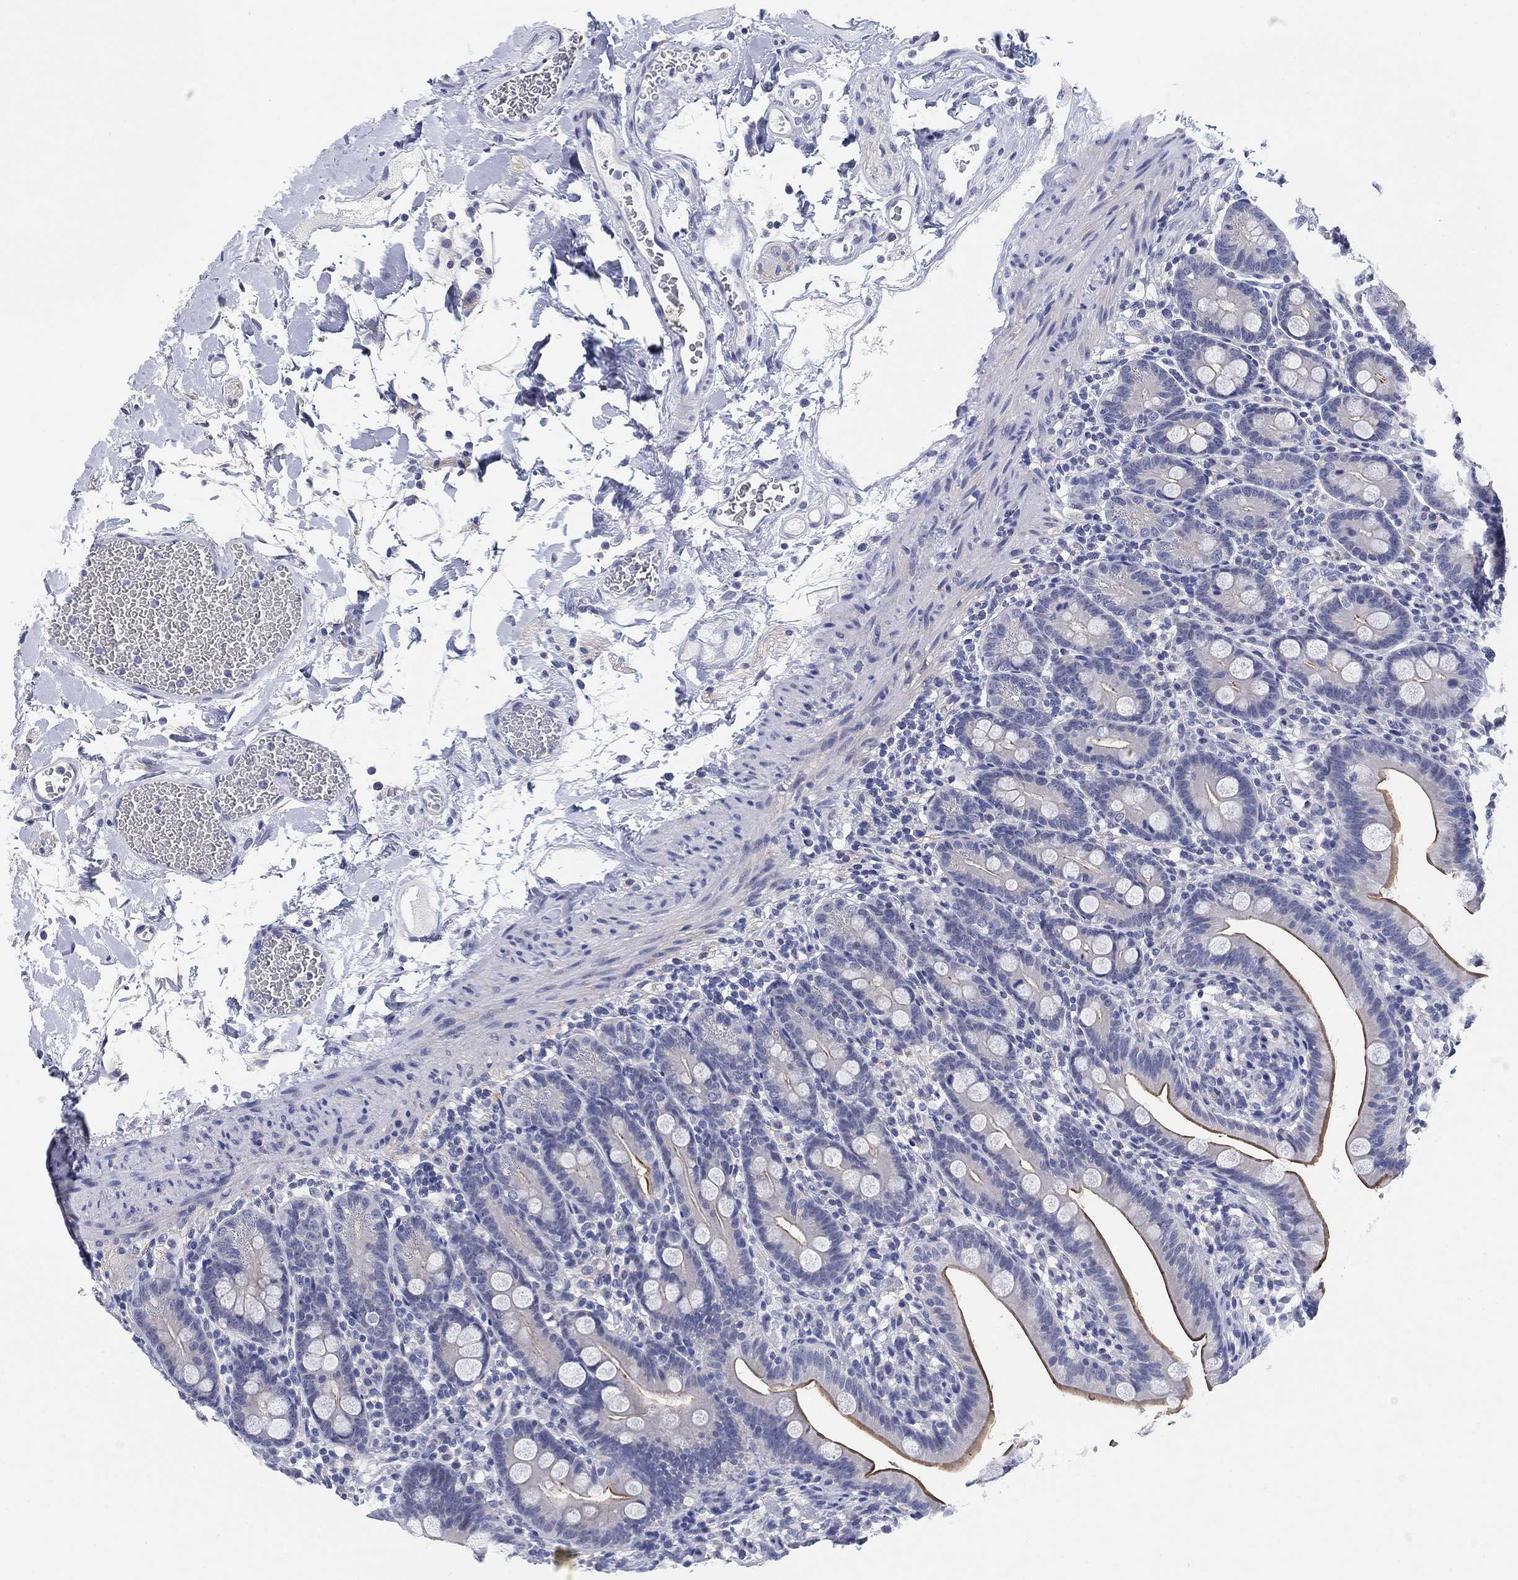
{"staining": {"intensity": "strong", "quantity": "25%-75%", "location": "cytoplasmic/membranous"}, "tissue": "small intestine", "cell_type": "Glandular cells", "image_type": "normal", "snomed": [{"axis": "morphology", "description": "Normal tissue, NOS"}, {"axis": "topography", "description": "Small intestine"}], "caption": "Immunohistochemistry image of benign small intestine stained for a protein (brown), which reveals high levels of strong cytoplasmic/membranous staining in approximately 25%-75% of glandular cells.", "gene": "CLUL1", "patient": {"sex": "female", "age": 44}}